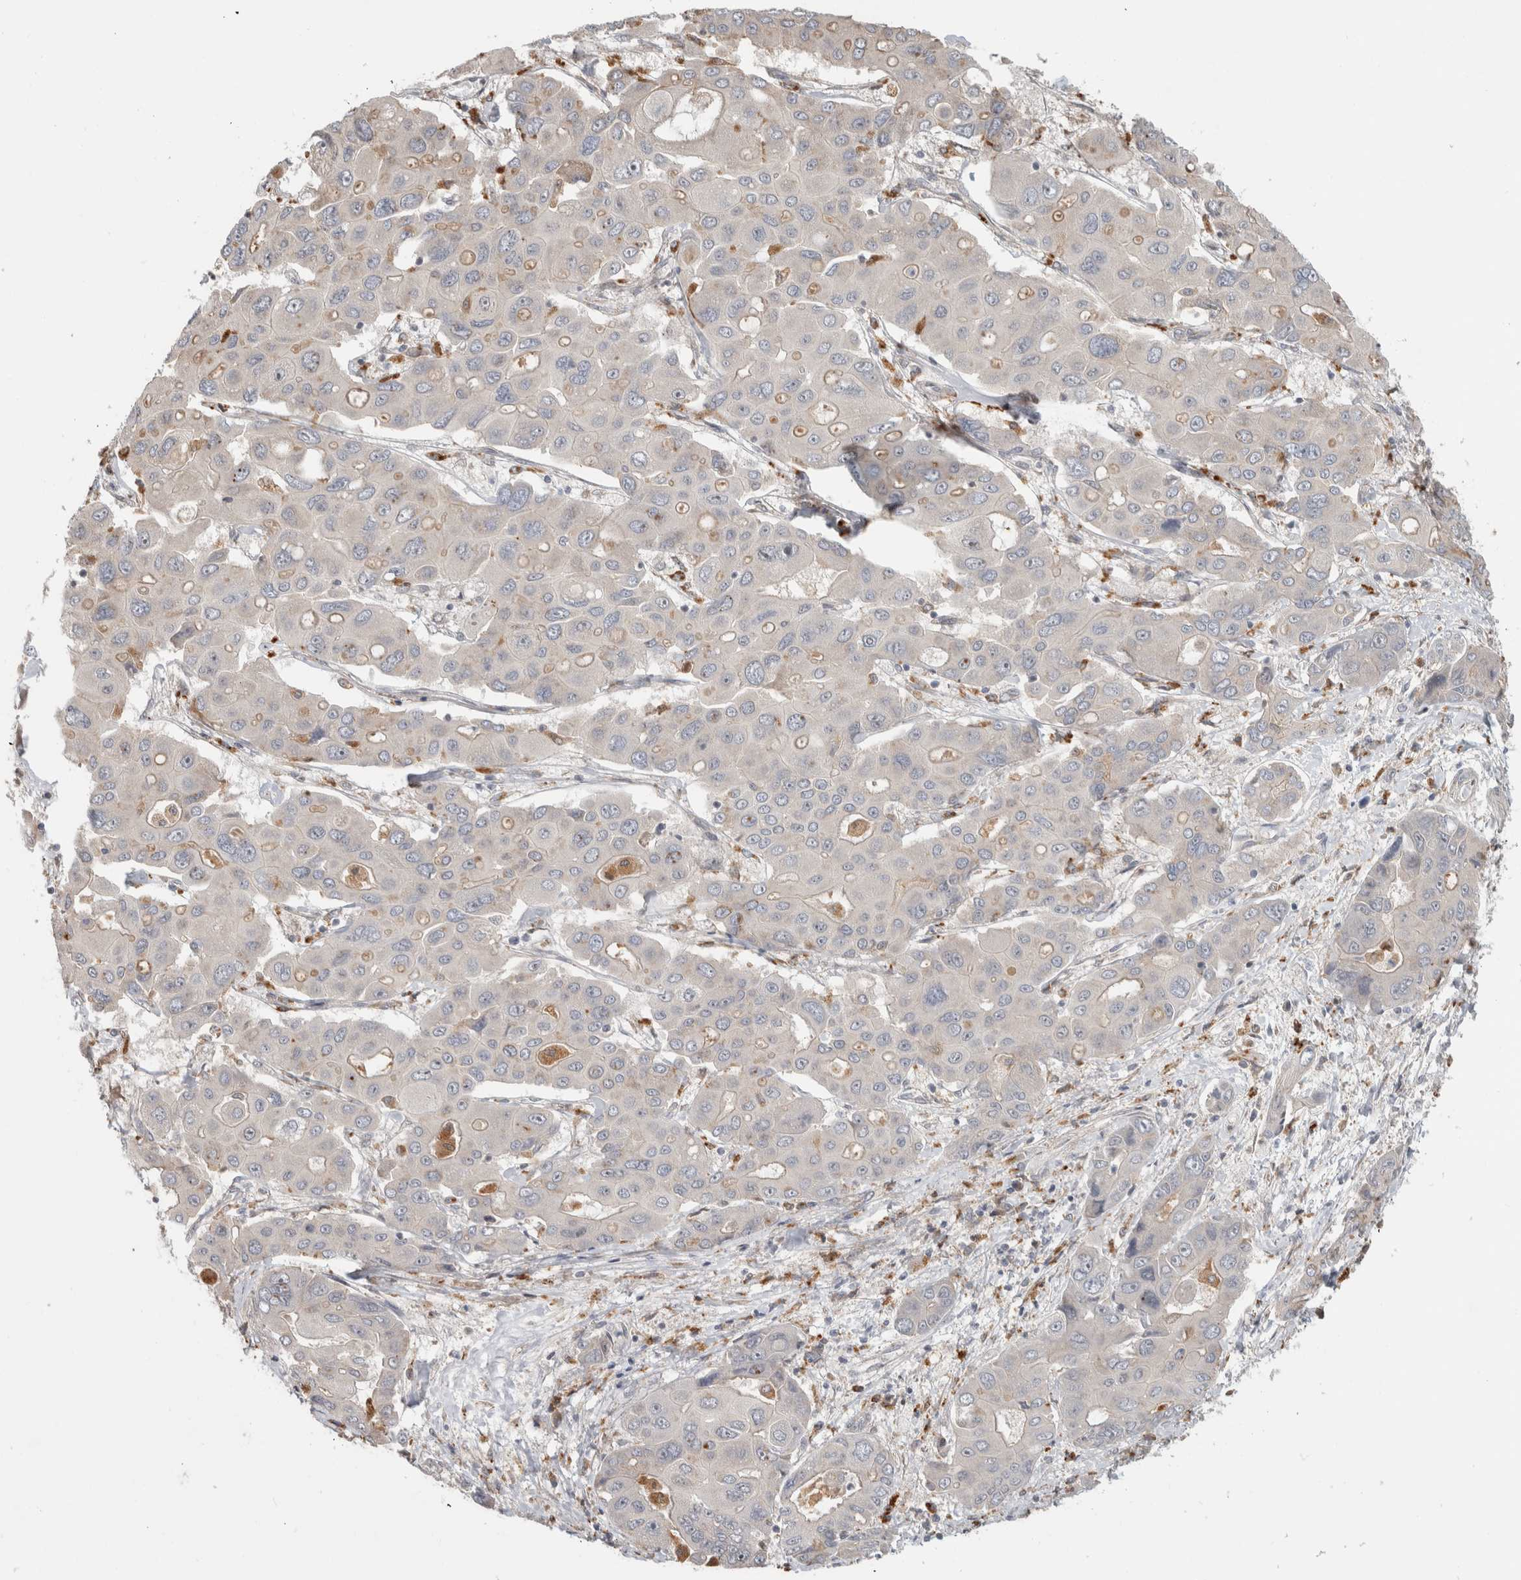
{"staining": {"intensity": "negative", "quantity": "none", "location": "none"}, "tissue": "liver cancer", "cell_type": "Tumor cells", "image_type": "cancer", "snomed": [{"axis": "morphology", "description": "Cholangiocarcinoma"}, {"axis": "topography", "description": "Liver"}], "caption": "Liver cancer (cholangiocarcinoma) was stained to show a protein in brown. There is no significant staining in tumor cells.", "gene": "NAB2", "patient": {"sex": "male", "age": 67}}